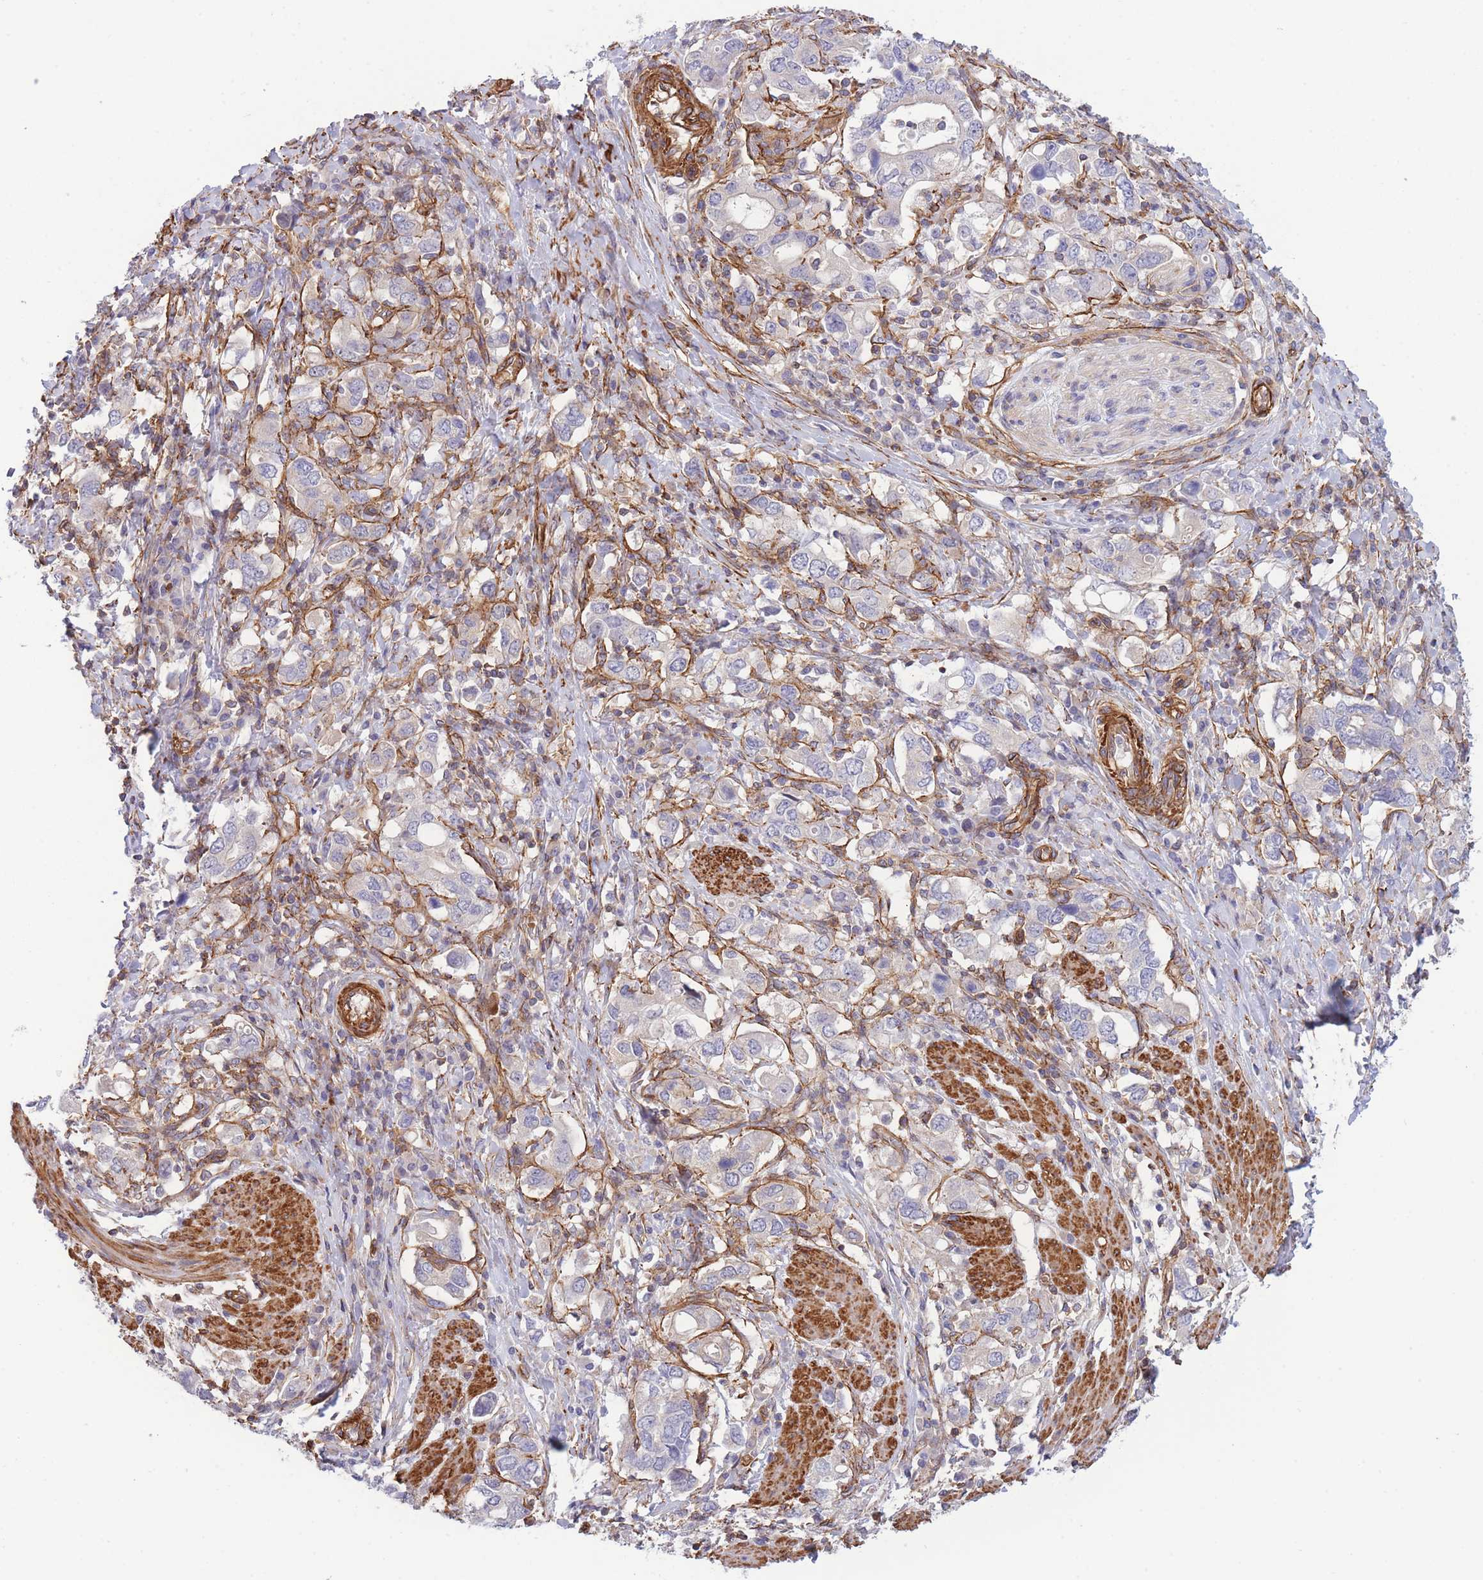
{"staining": {"intensity": "negative", "quantity": "none", "location": "none"}, "tissue": "stomach cancer", "cell_type": "Tumor cells", "image_type": "cancer", "snomed": [{"axis": "morphology", "description": "Adenocarcinoma, NOS"}, {"axis": "topography", "description": "Stomach, upper"}, {"axis": "topography", "description": "Stomach"}], "caption": "Stomach adenocarcinoma stained for a protein using immunohistochemistry exhibits no positivity tumor cells.", "gene": "CDC25B", "patient": {"sex": "male", "age": 62}}